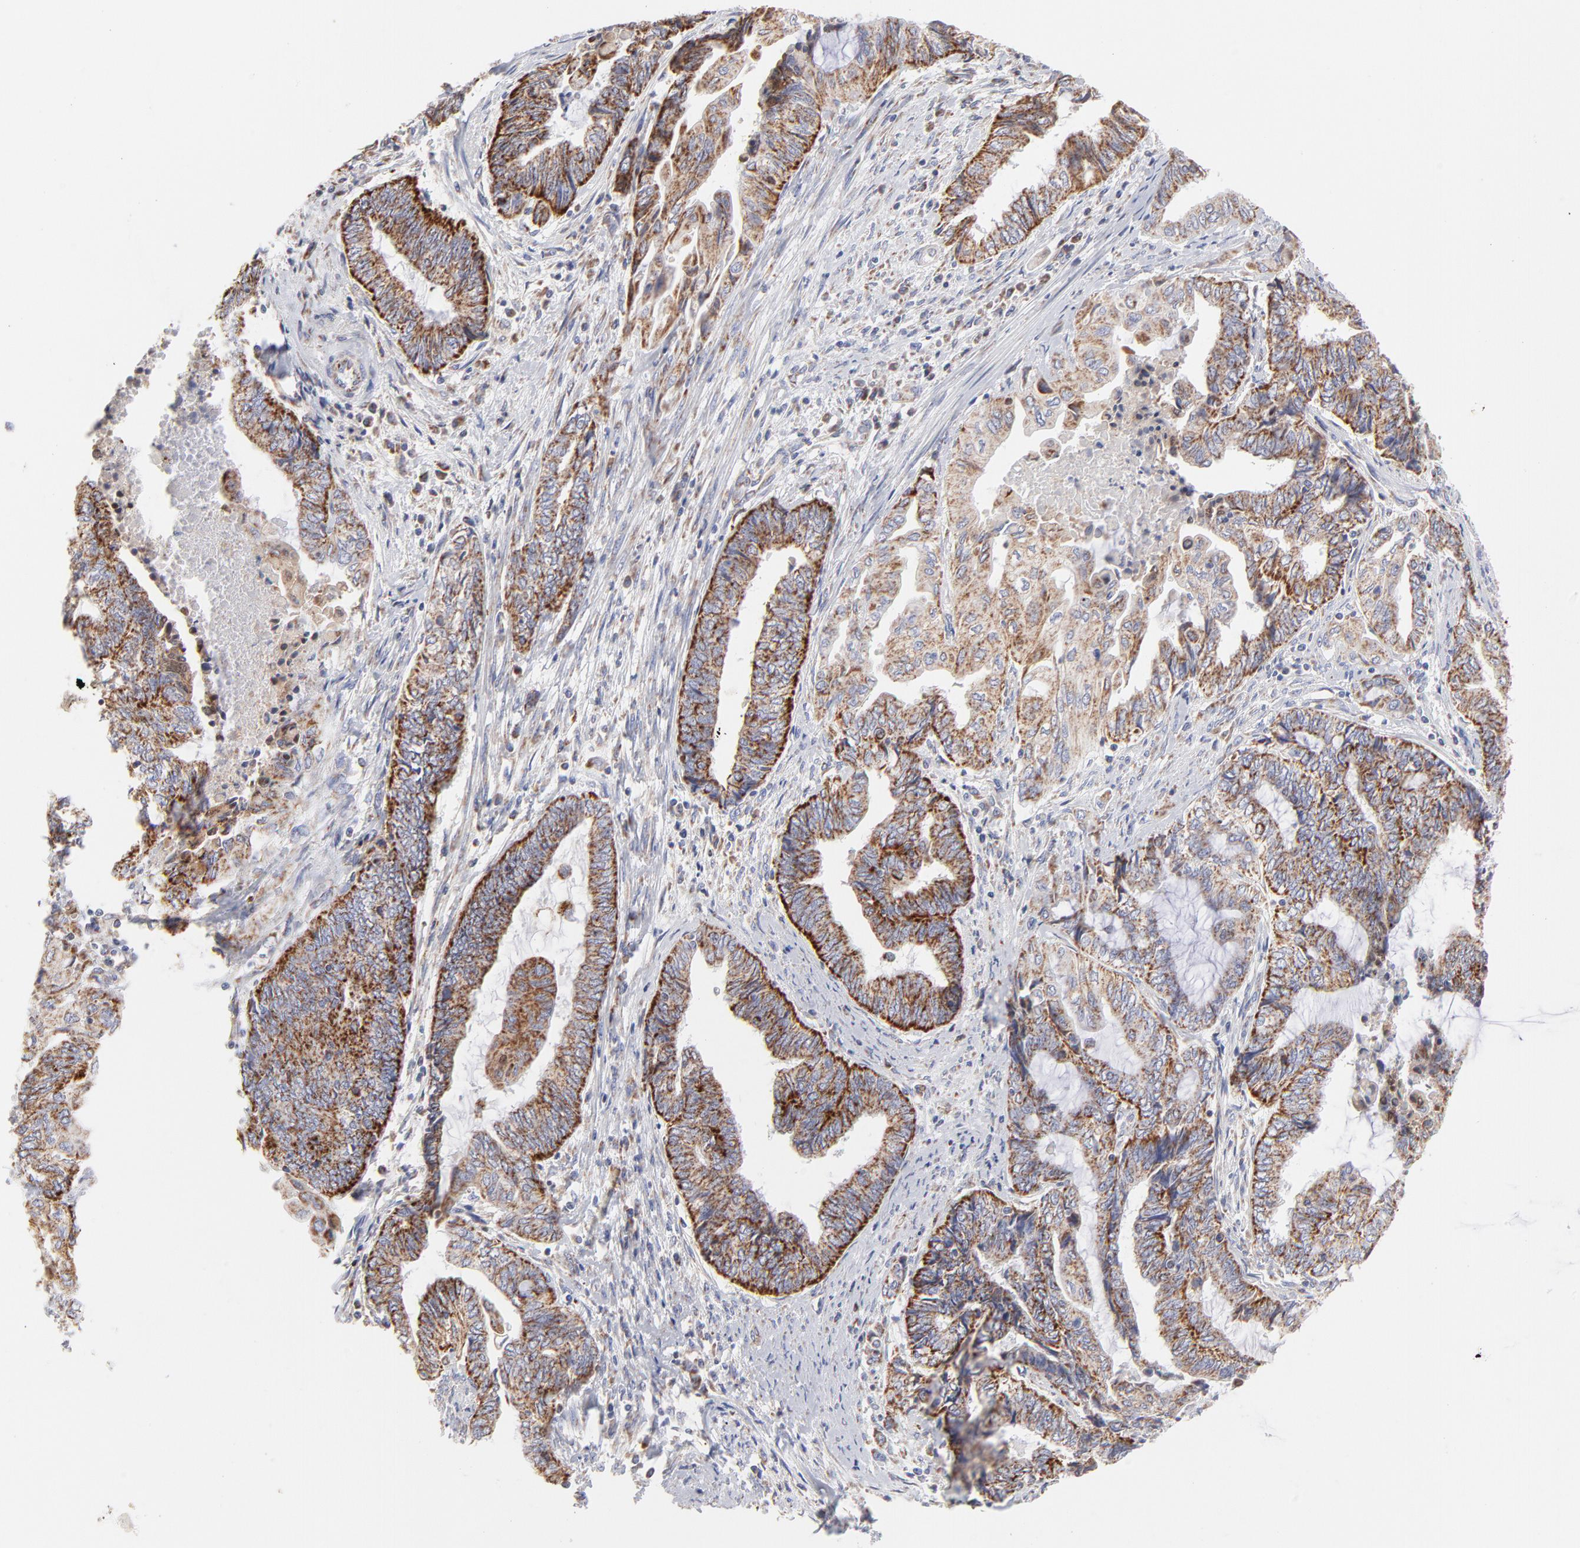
{"staining": {"intensity": "strong", "quantity": ">75%", "location": "cytoplasmic/membranous"}, "tissue": "endometrial cancer", "cell_type": "Tumor cells", "image_type": "cancer", "snomed": [{"axis": "morphology", "description": "Adenocarcinoma, NOS"}, {"axis": "topography", "description": "Uterus"}, {"axis": "topography", "description": "Endometrium"}], "caption": "Immunohistochemical staining of human endometrial cancer shows high levels of strong cytoplasmic/membranous protein positivity in approximately >75% of tumor cells.", "gene": "TIMM8A", "patient": {"sex": "female", "age": 70}}